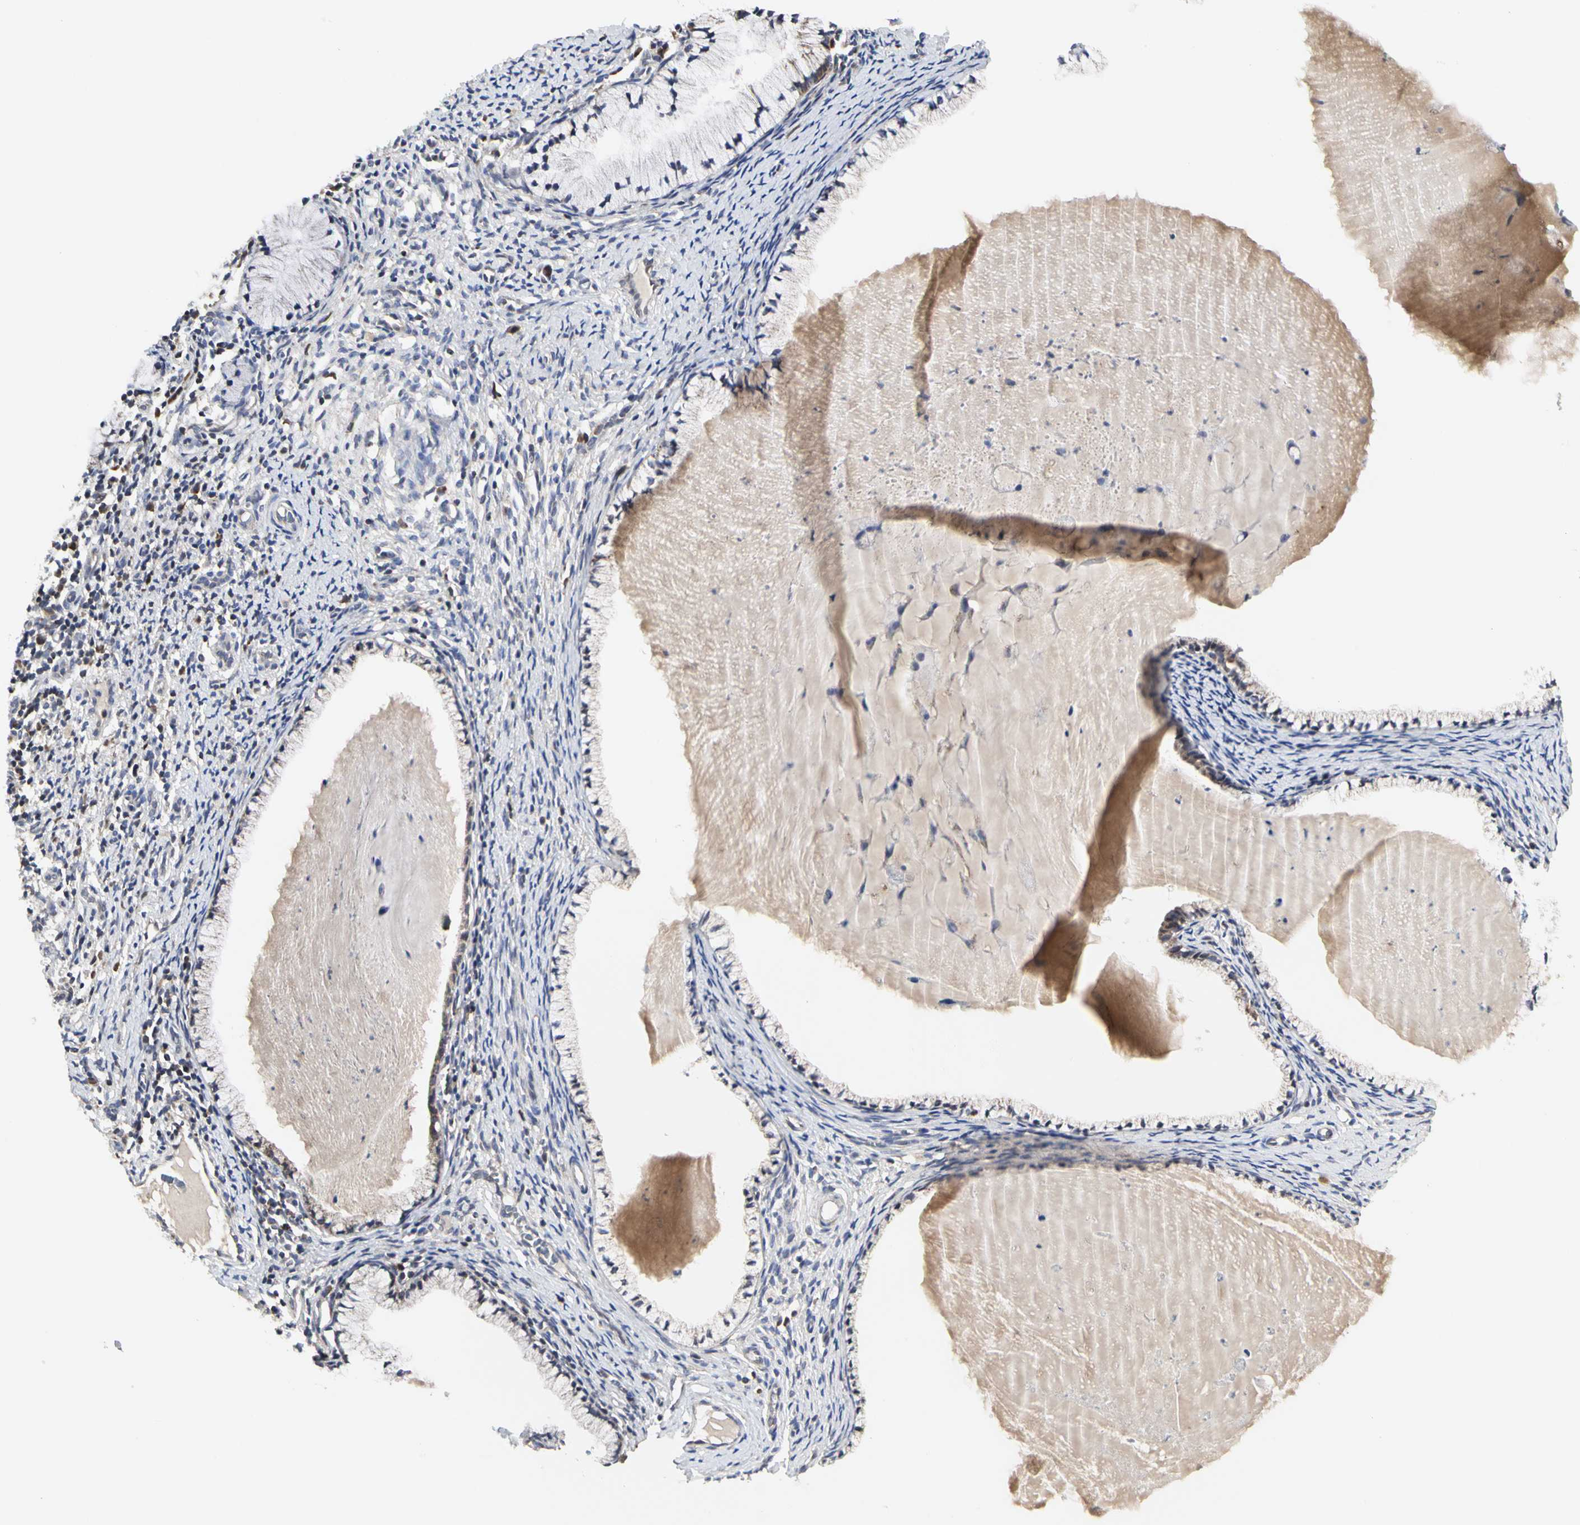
{"staining": {"intensity": "negative", "quantity": "none", "location": "none"}, "tissue": "cervix", "cell_type": "Glandular cells", "image_type": "normal", "snomed": [{"axis": "morphology", "description": "Normal tissue, NOS"}, {"axis": "topography", "description": "Cervix"}], "caption": "Human cervix stained for a protein using immunohistochemistry displays no expression in glandular cells.", "gene": "TSKU", "patient": {"sex": "female", "age": 70}}